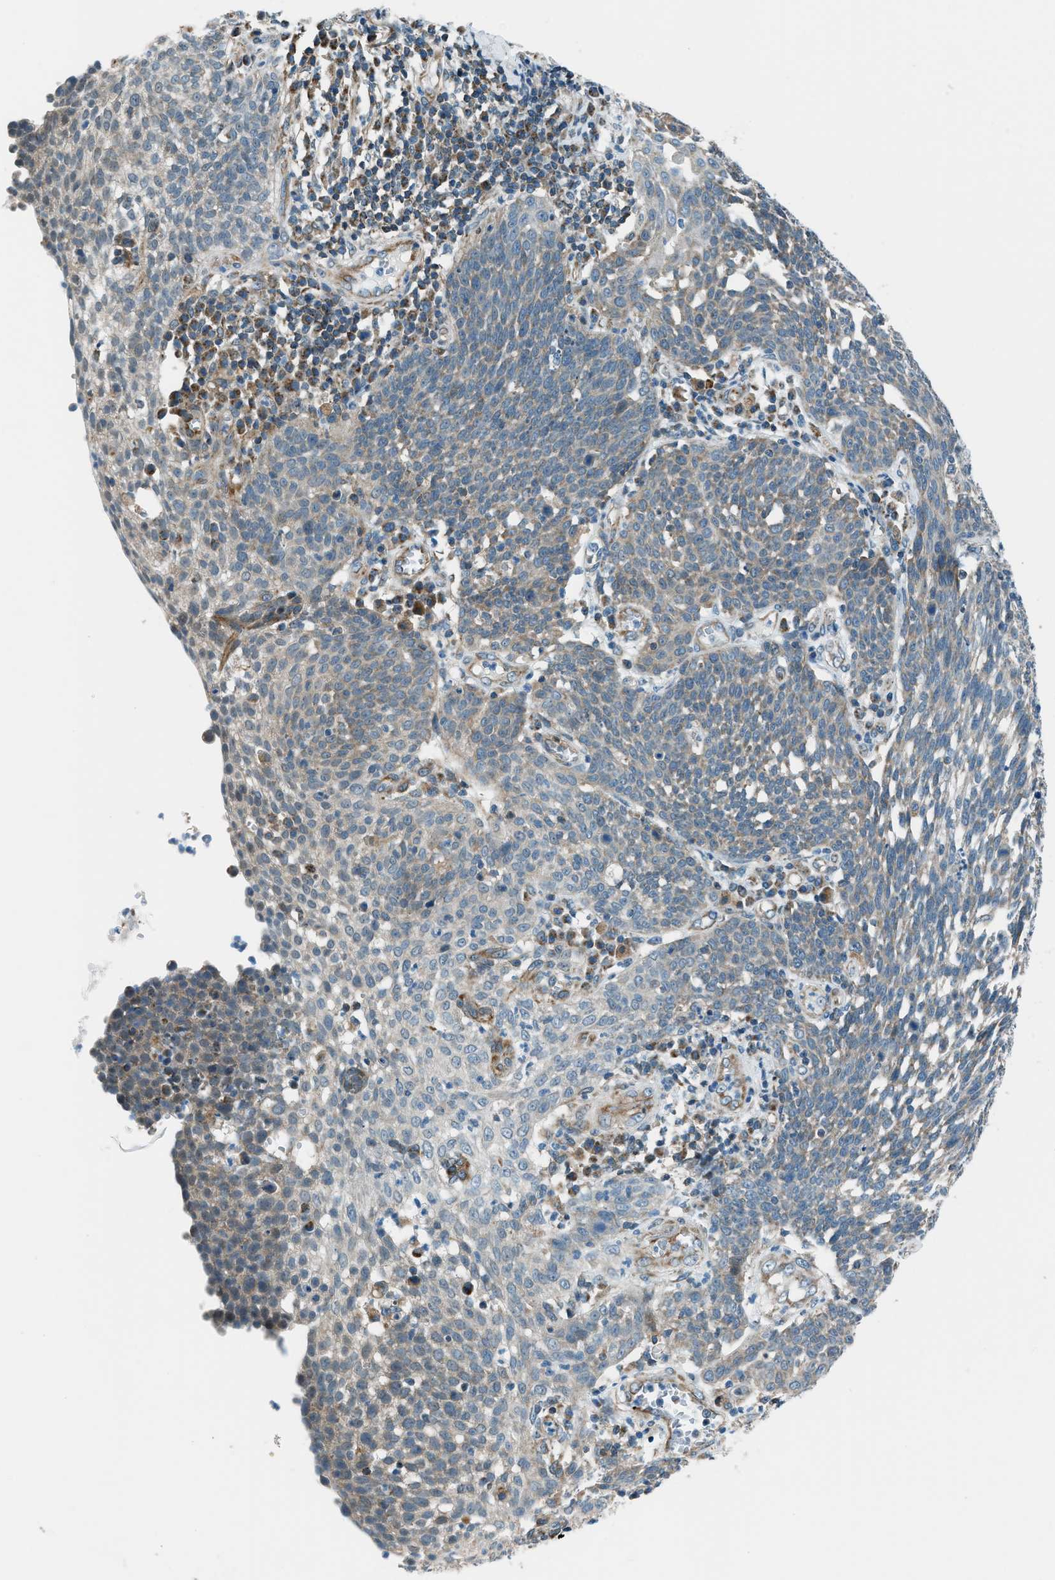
{"staining": {"intensity": "weak", "quantity": ">75%", "location": "cytoplasmic/membranous"}, "tissue": "cervical cancer", "cell_type": "Tumor cells", "image_type": "cancer", "snomed": [{"axis": "morphology", "description": "Squamous cell carcinoma, NOS"}, {"axis": "topography", "description": "Cervix"}], "caption": "Tumor cells show weak cytoplasmic/membranous staining in about >75% of cells in squamous cell carcinoma (cervical).", "gene": "PIGG", "patient": {"sex": "female", "age": 34}}